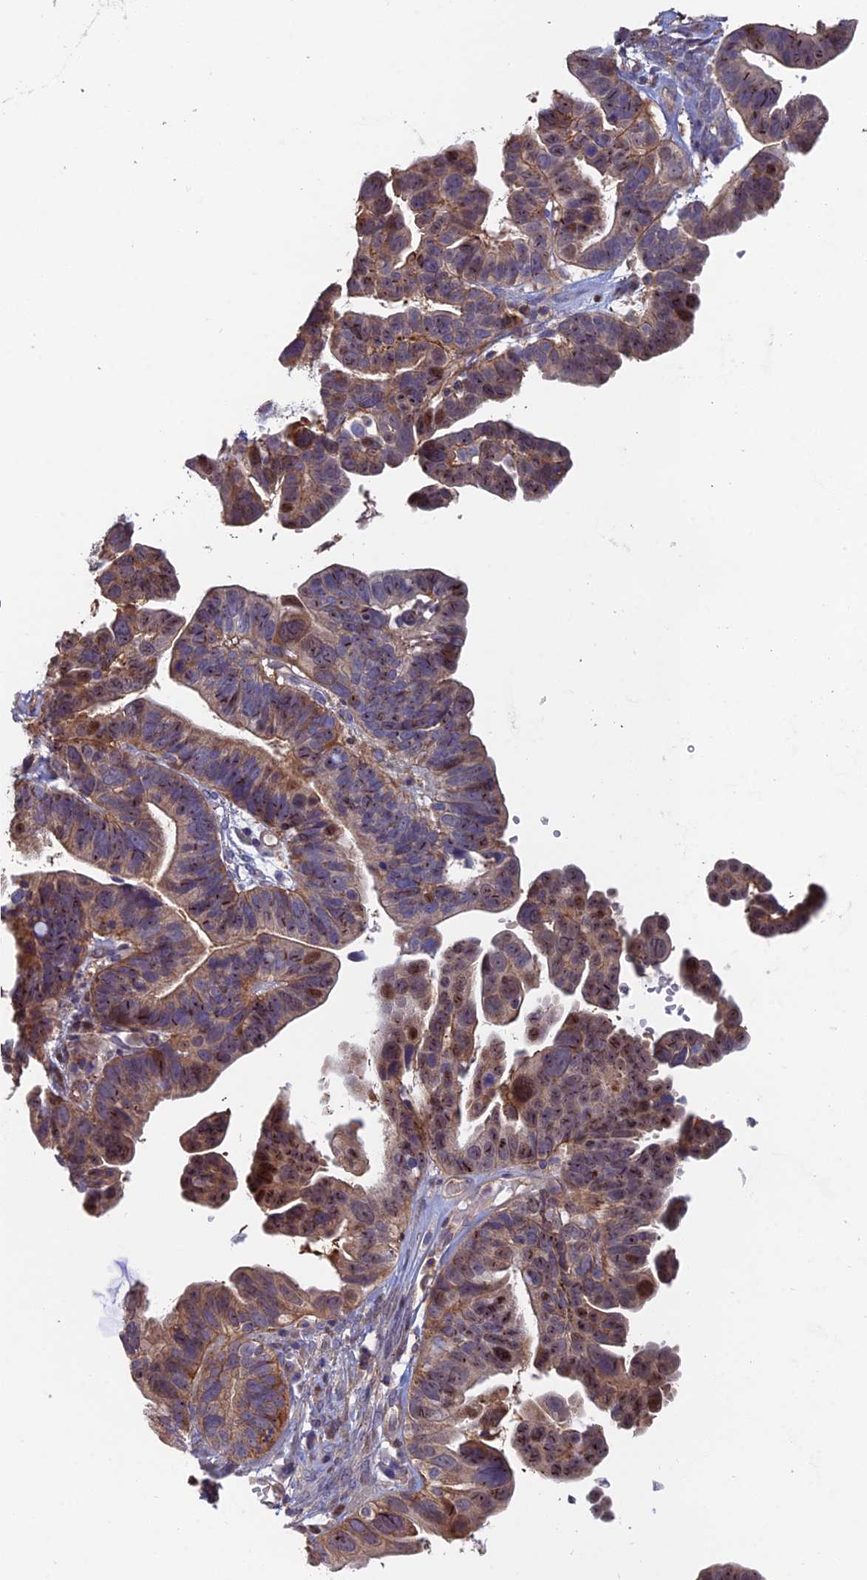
{"staining": {"intensity": "weak", "quantity": ">75%", "location": "cytoplasmic/membranous"}, "tissue": "ovarian cancer", "cell_type": "Tumor cells", "image_type": "cancer", "snomed": [{"axis": "morphology", "description": "Cystadenocarcinoma, serous, NOS"}, {"axis": "topography", "description": "Ovary"}], "caption": "A brown stain labels weak cytoplasmic/membranous staining of a protein in serous cystadenocarcinoma (ovarian) tumor cells.", "gene": "C15orf62", "patient": {"sex": "female", "age": 56}}